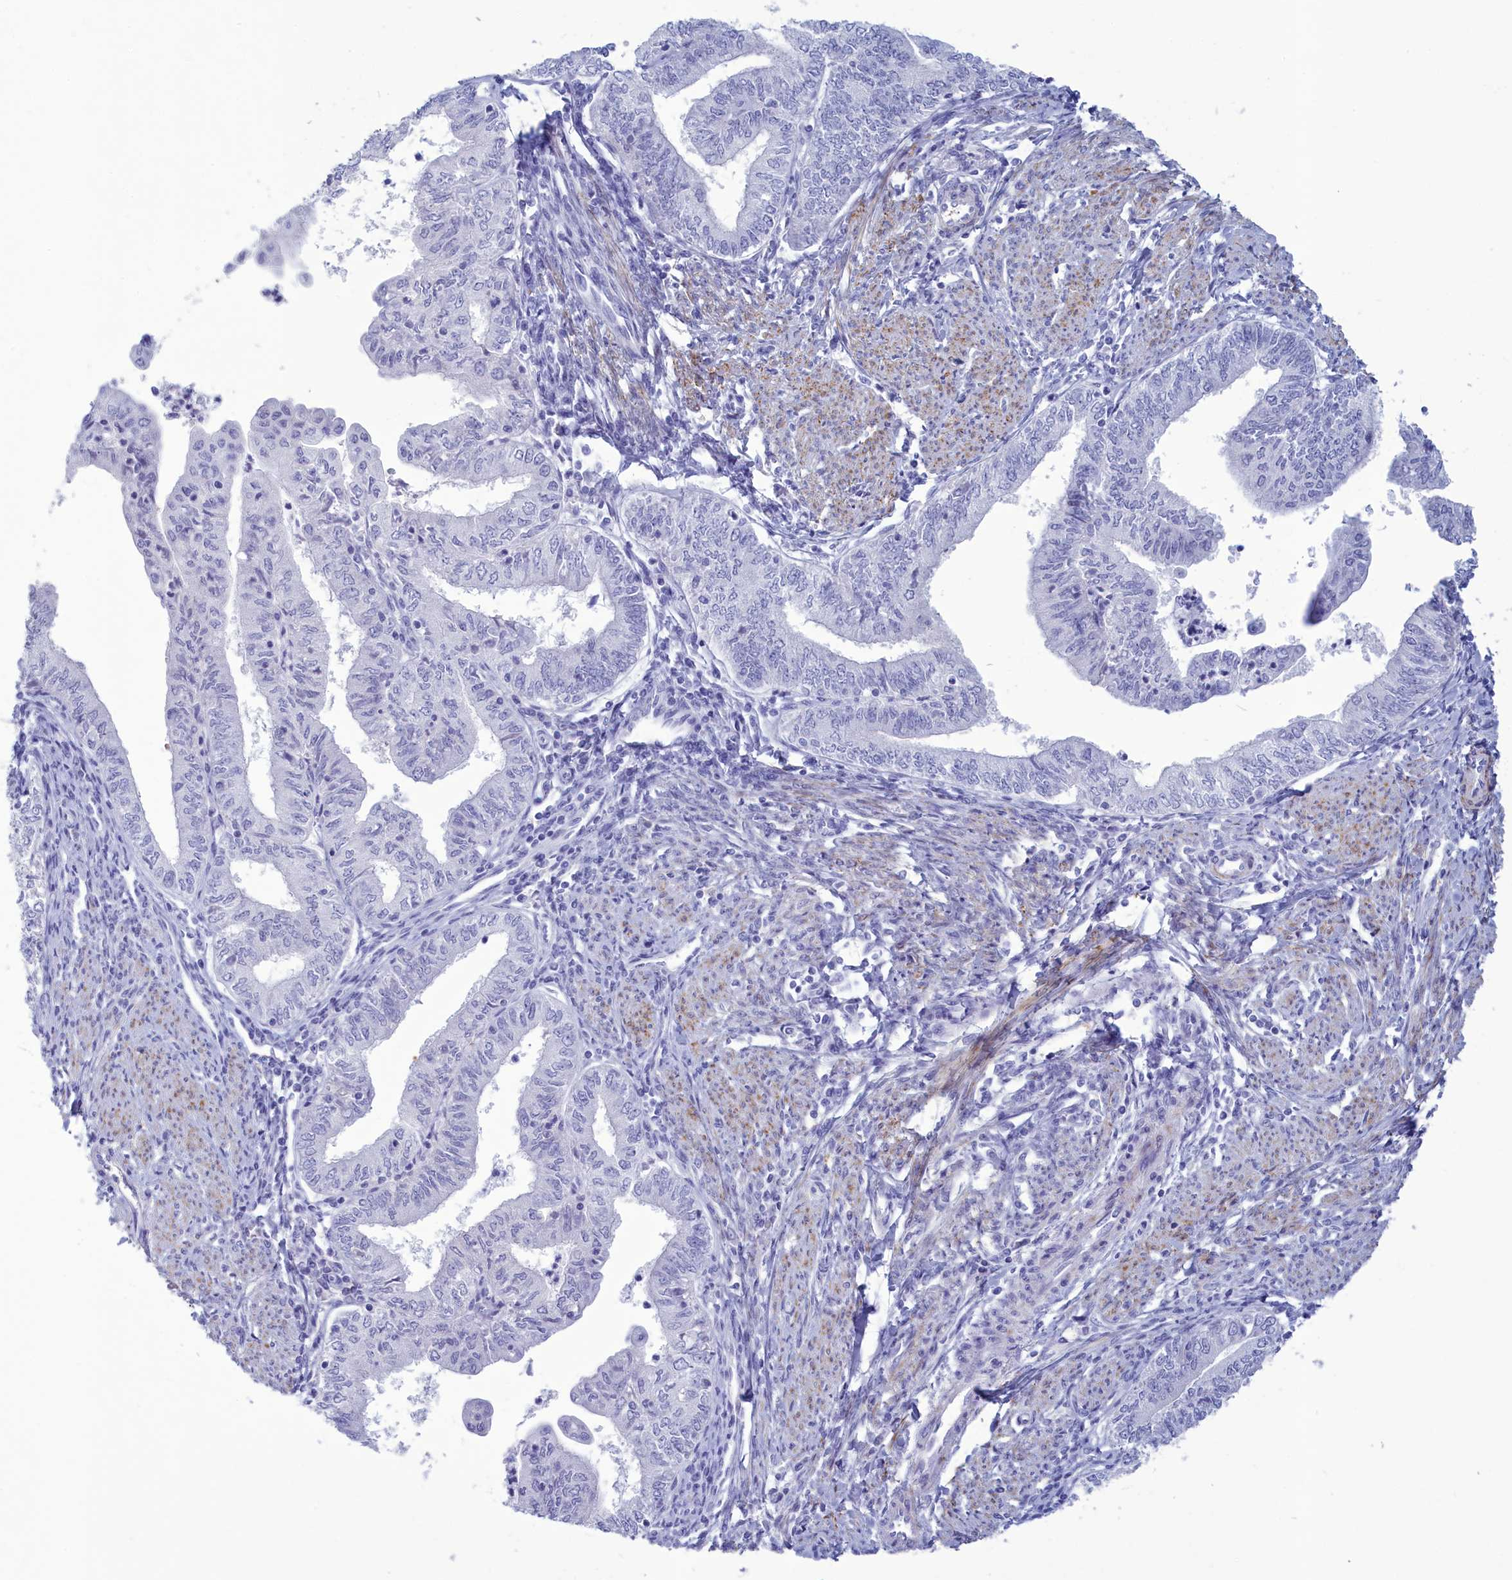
{"staining": {"intensity": "negative", "quantity": "none", "location": "none"}, "tissue": "endometrial cancer", "cell_type": "Tumor cells", "image_type": "cancer", "snomed": [{"axis": "morphology", "description": "Adenocarcinoma, NOS"}, {"axis": "topography", "description": "Endometrium"}], "caption": "DAB immunohistochemical staining of human adenocarcinoma (endometrial) exhibits no significant staining in tumor cells. (DAB (3,3'-diaminobenzidine) IHC with hematoxylin counter stain).", "gene": "GAPDHS", "patient": {"sex": "female", "age": 66}}